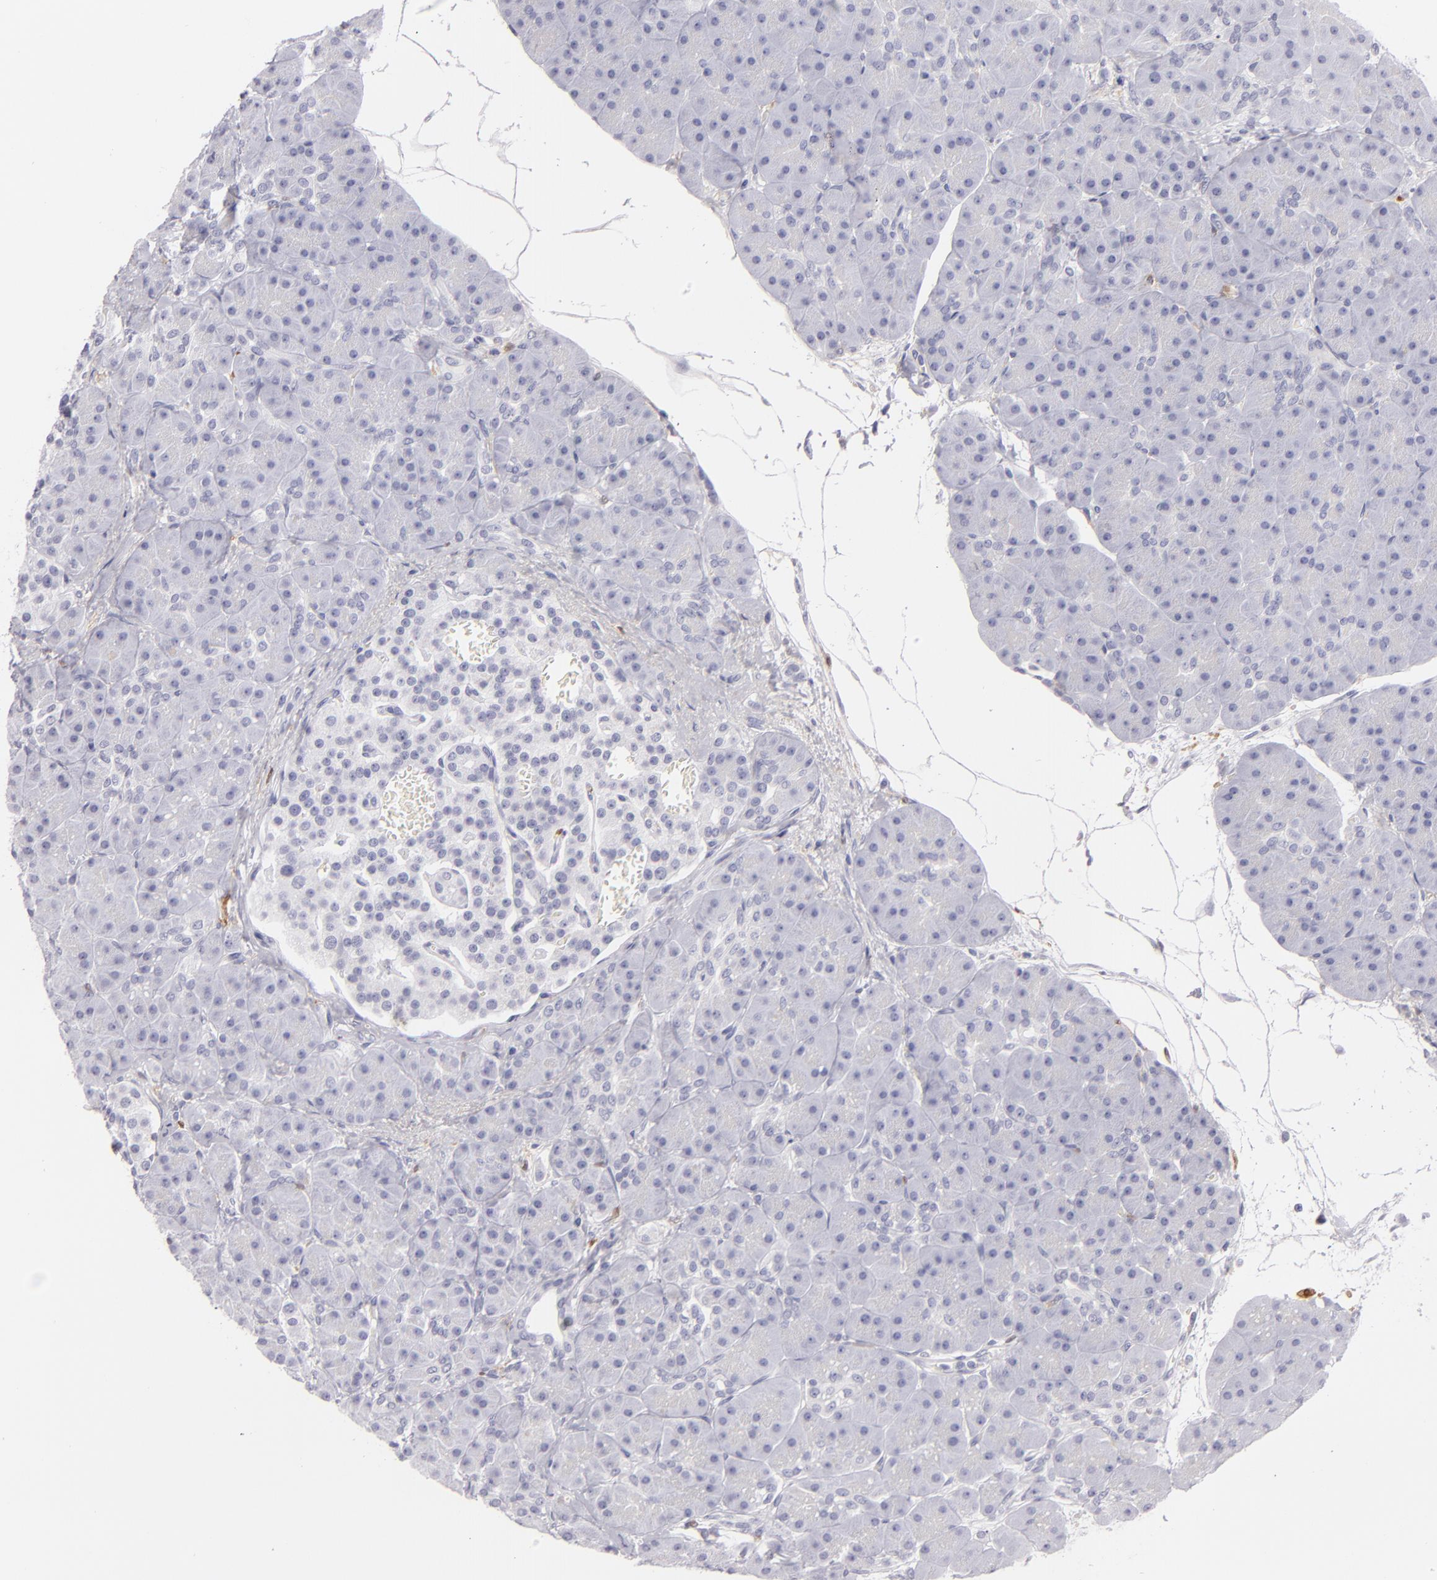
{"staining": {"intensity": "negative", "quantity": "none", "location": "none"}, "tissue": "pancreas", "cell_type": "Exocrine glandular cells", "image_type": "normal", "snomed": [{"axis": "morphology", "description": "Normal tissue, NOS"}, {"axis": "topography", "description": "Pancreas"}], "caption": "Immunohistochemical staining of normal human pancreas displays no significant positivity in exocrine glandular cells. (DAB (3,3'-diaminobenzidine) IHC, high magnification).", "gene": "F13A1", "patient": {"sex": "male", "age": 66}}